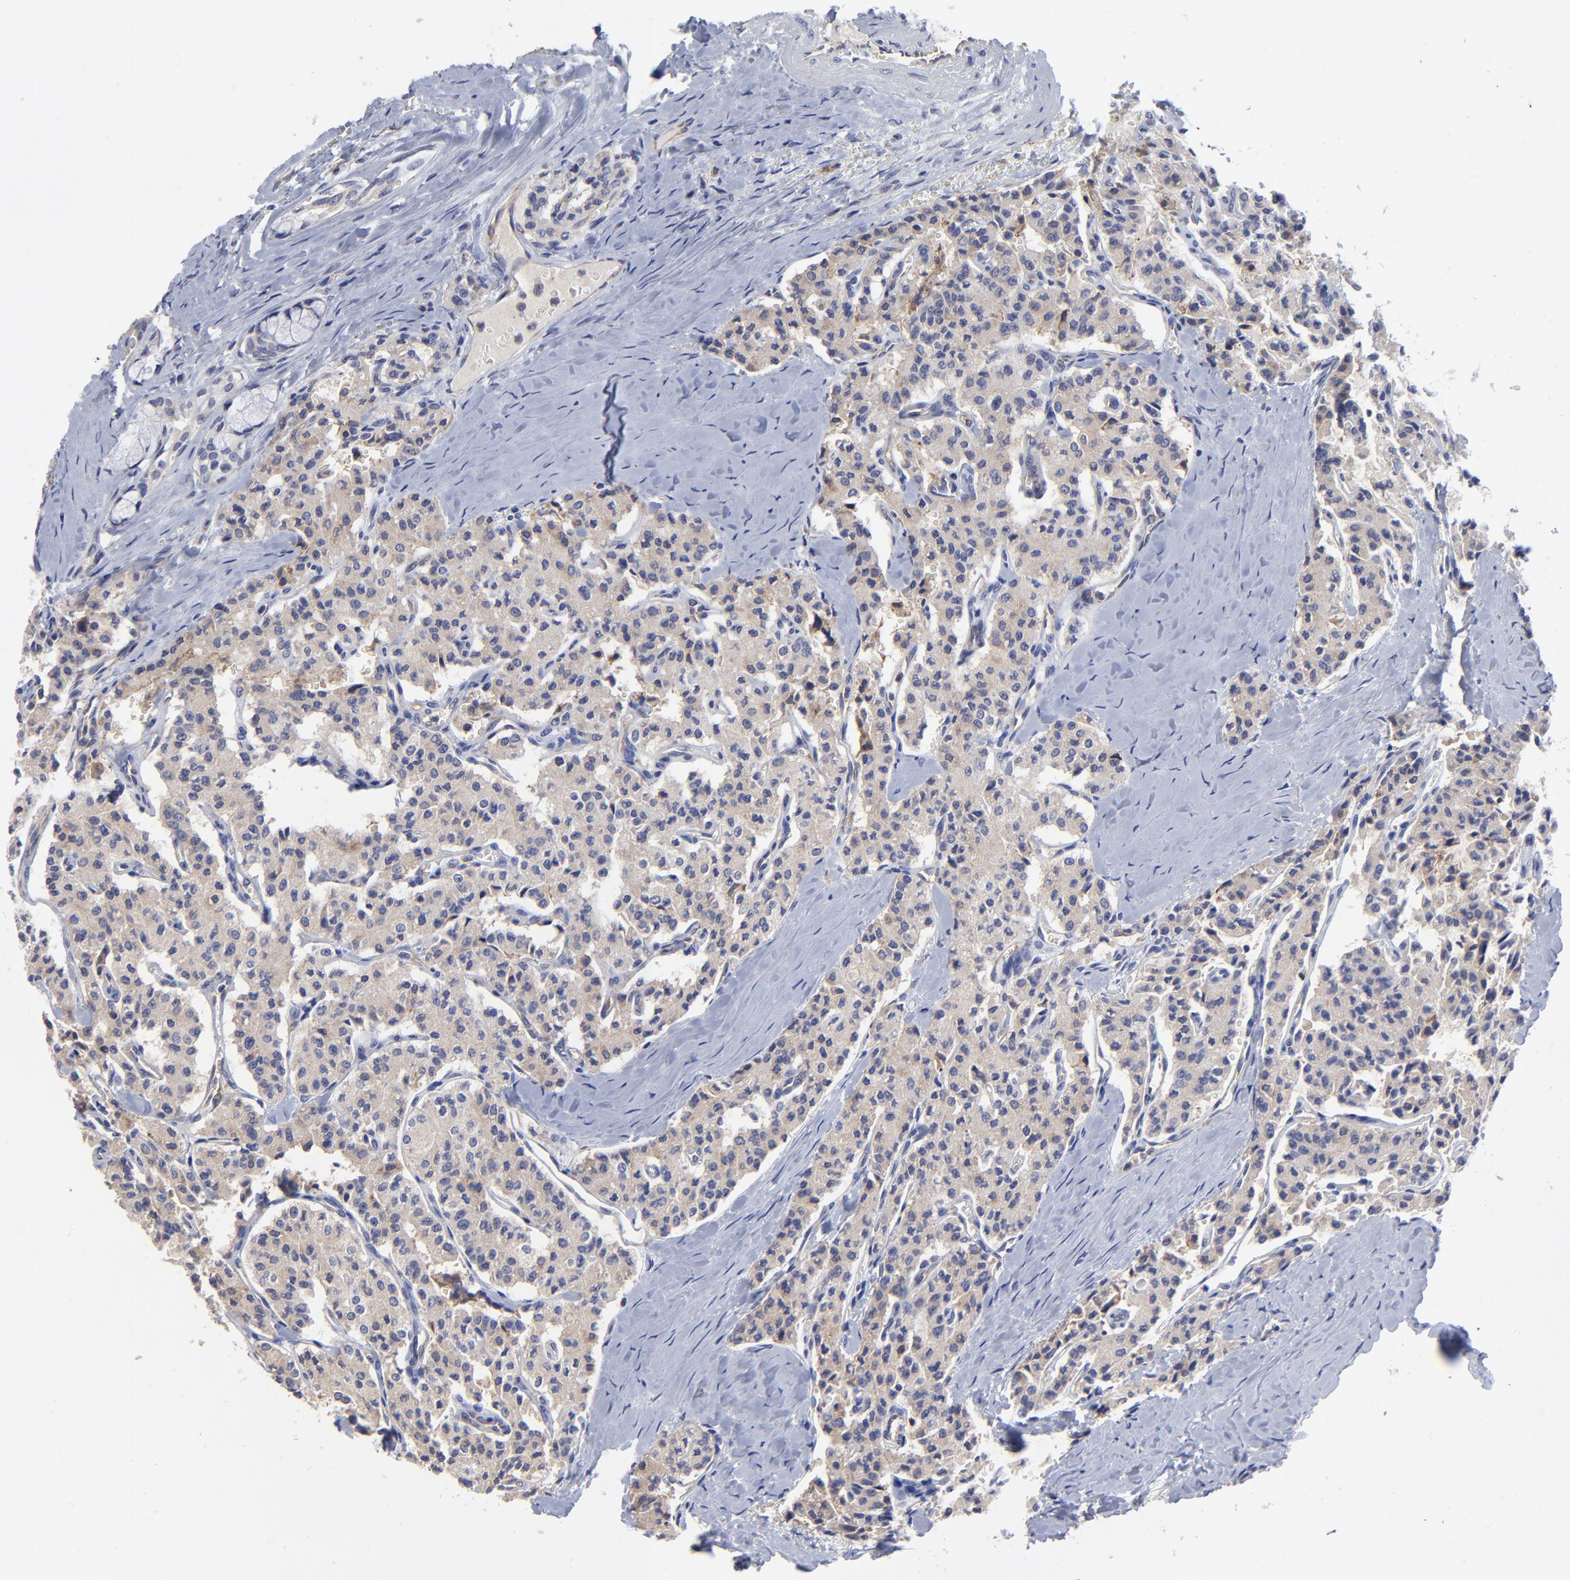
{"staining": {"intensity": "weak", "quantity": "<25%", "location": "cytoplasmic/membranous"}, "tissue": "carcinoid", "cell_type": "Tumor cells", "image_type": "cancer", "snomed": [{"axis": "morphology", "description": "Carcinoid, malignant, NOS"}, {"axis": "topography", "description": "Bronchus"}], "caption": "IHC micrograph of neoplastic tissue: malignant carcinoid stained with DAB (3,3'-diaminobenzidine) demonstrates no significant protein positivity in tumor cells.", "gene": "SULF2", "patient": {"sex": "male", "age": 55}}